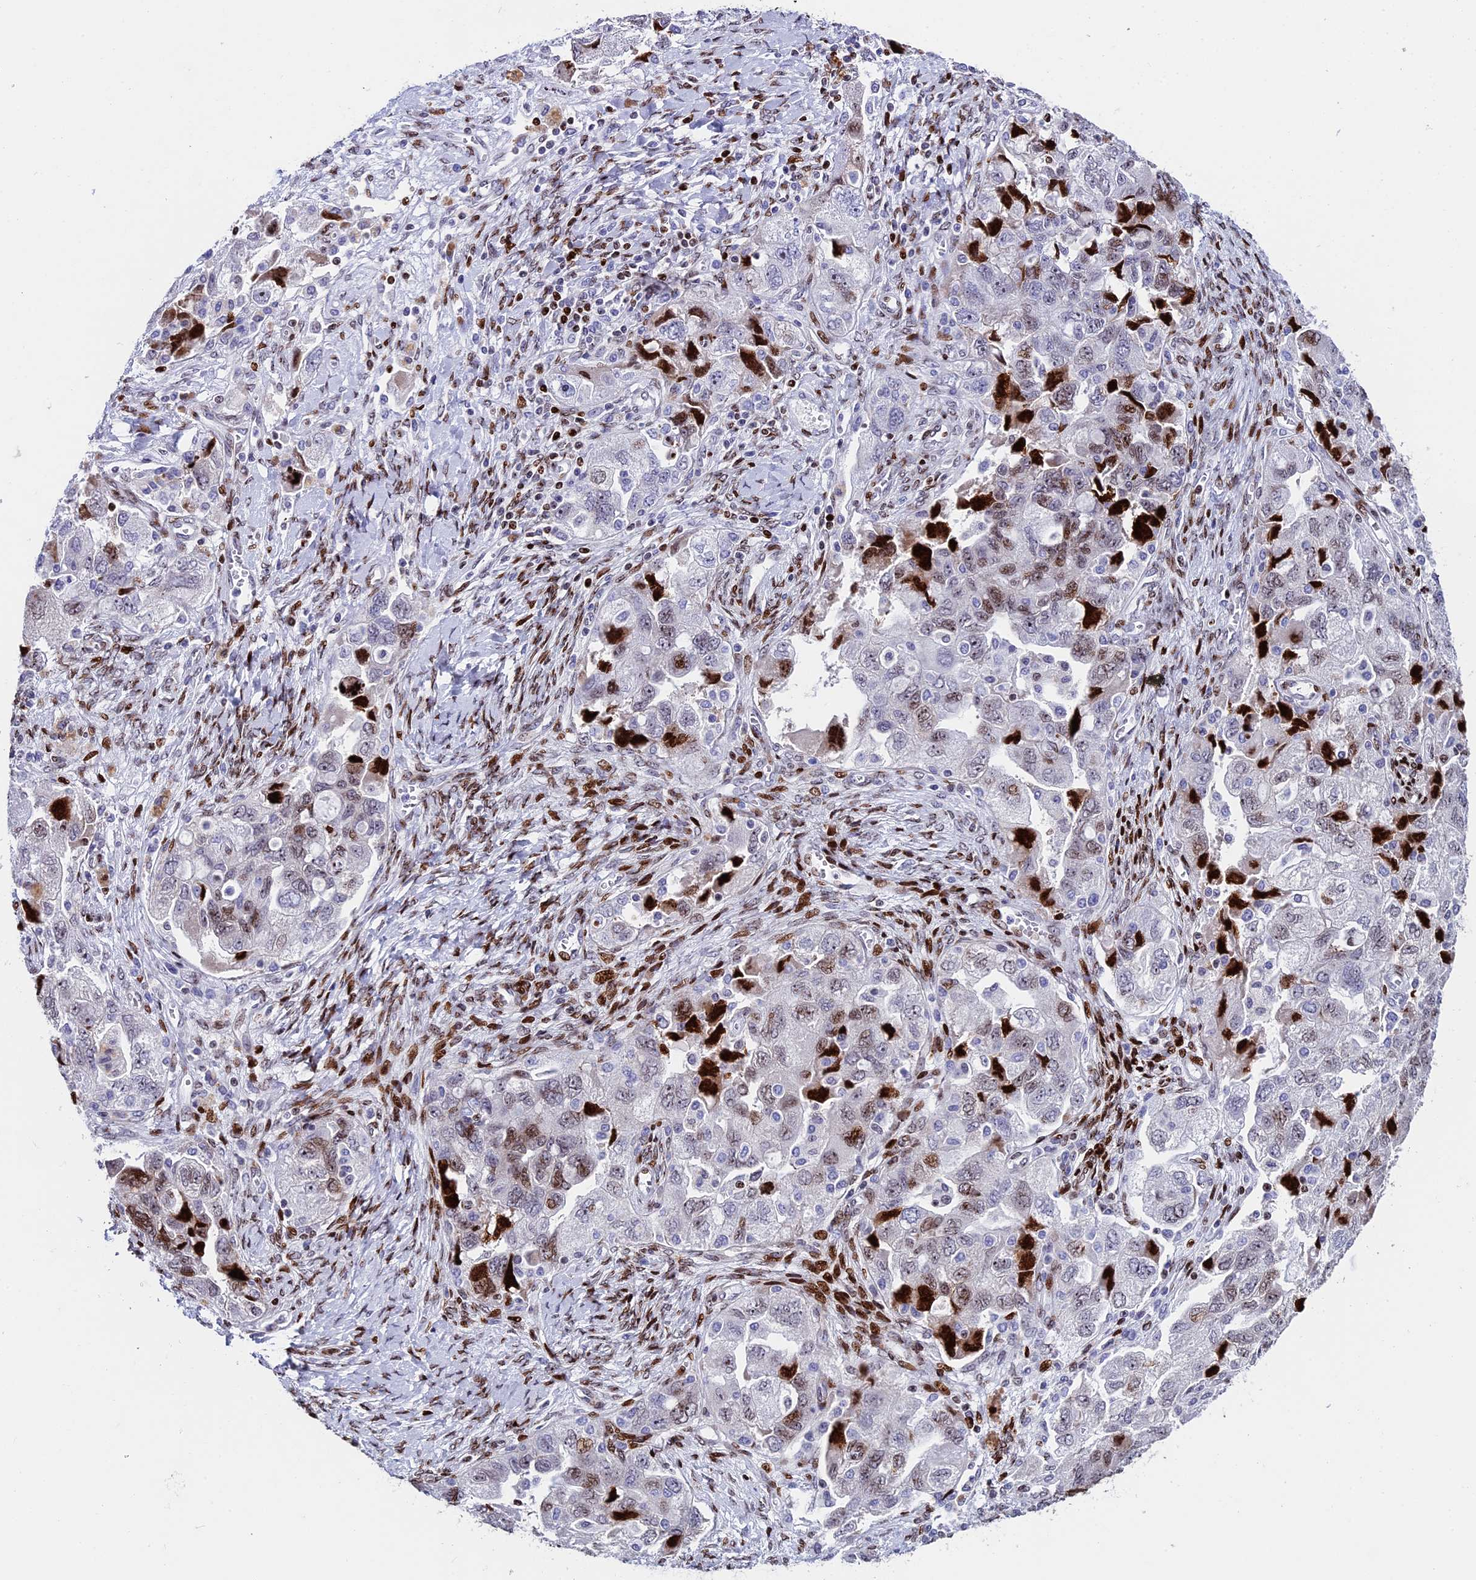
{"staining": {"intensity": "strong", "quantity": "<25%", "location": "nuclear"}, "tissue": "ovarian cancer", "cell_type": "Tumor cells", "image_type": "cancer", "snomed": [{"axis": "morphology", "description": "Carcinoma, NOS"}, {"axis": "morphology", "description": "Cystadenocarcinoma, serous, NOS"}, {"axis": "topography", "description": "Ovary"}], "caption": "Ovarian cancer tissue exhibits strong nuclear staining in about <25% of tumor cells, visualized by immunohistochemistry.", "gene": "BTBD3", "patient": {"sex": "female", "age": 69}}